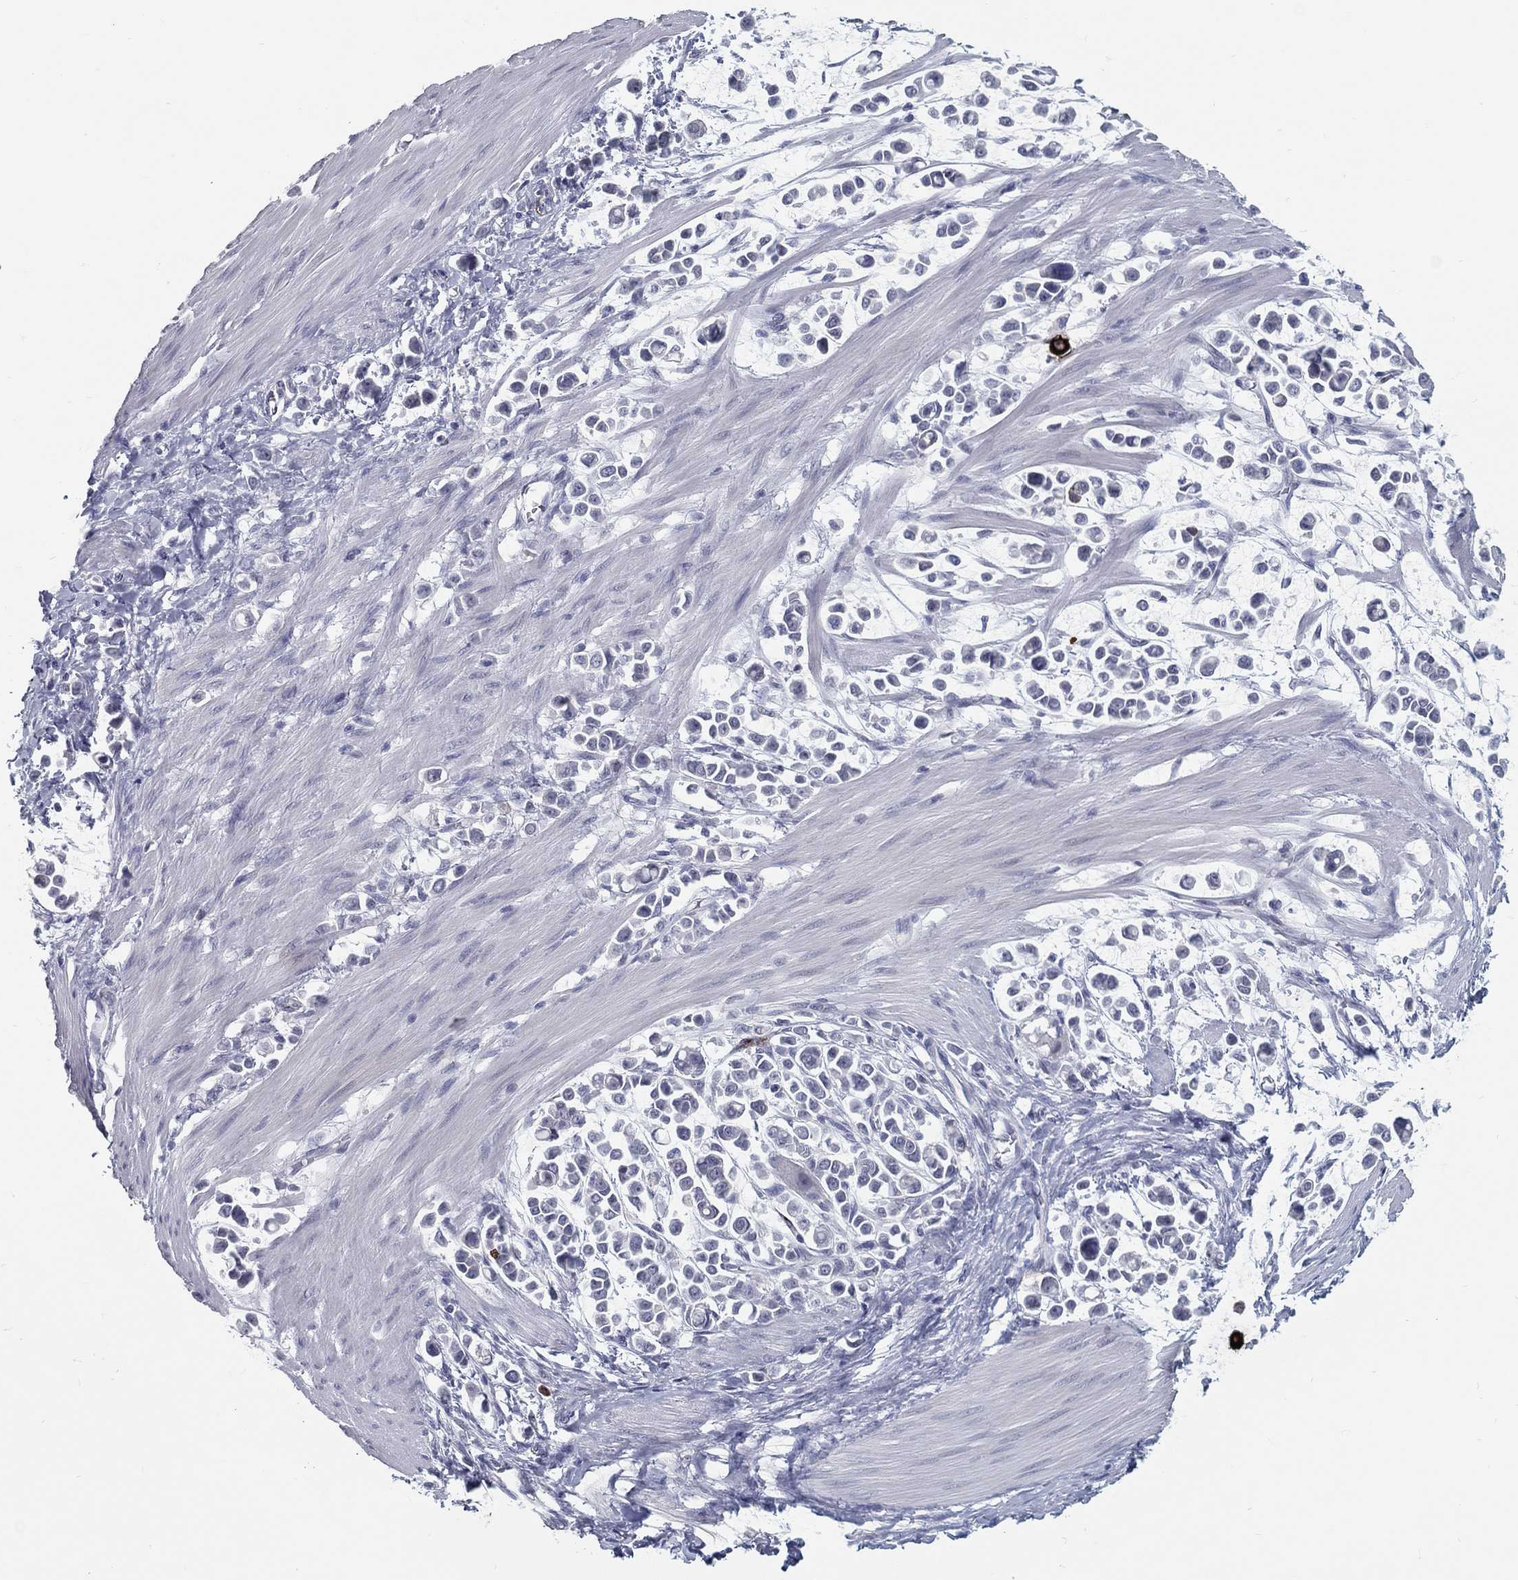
{"staining": {"intensity": "negative", "quantity": "none", "location": "none"}, "tissue": "stomach cancer", "cell_type": "Tumor cells", "image_type": "cancer", "snomed": [{"axis": "morphology", "description": "Adenocarcinoma, NOS"}, {"axis": "topography", "description": "Stomach"}], "caption": "A high-resolution image shows immunohistochemistry staining of stomach cancer (adenocarcinoma), which exhibits no significant positivity in tumor cells. The staining was performed using DAB (3,3'-diaminobenzidine) to visualize the protein expression in brown, while the nuclei were stained in blue with hematoxylin (Magnification: 20x).", "gene": "ACE2", "patient": {"sex": "male", "age": 82}}